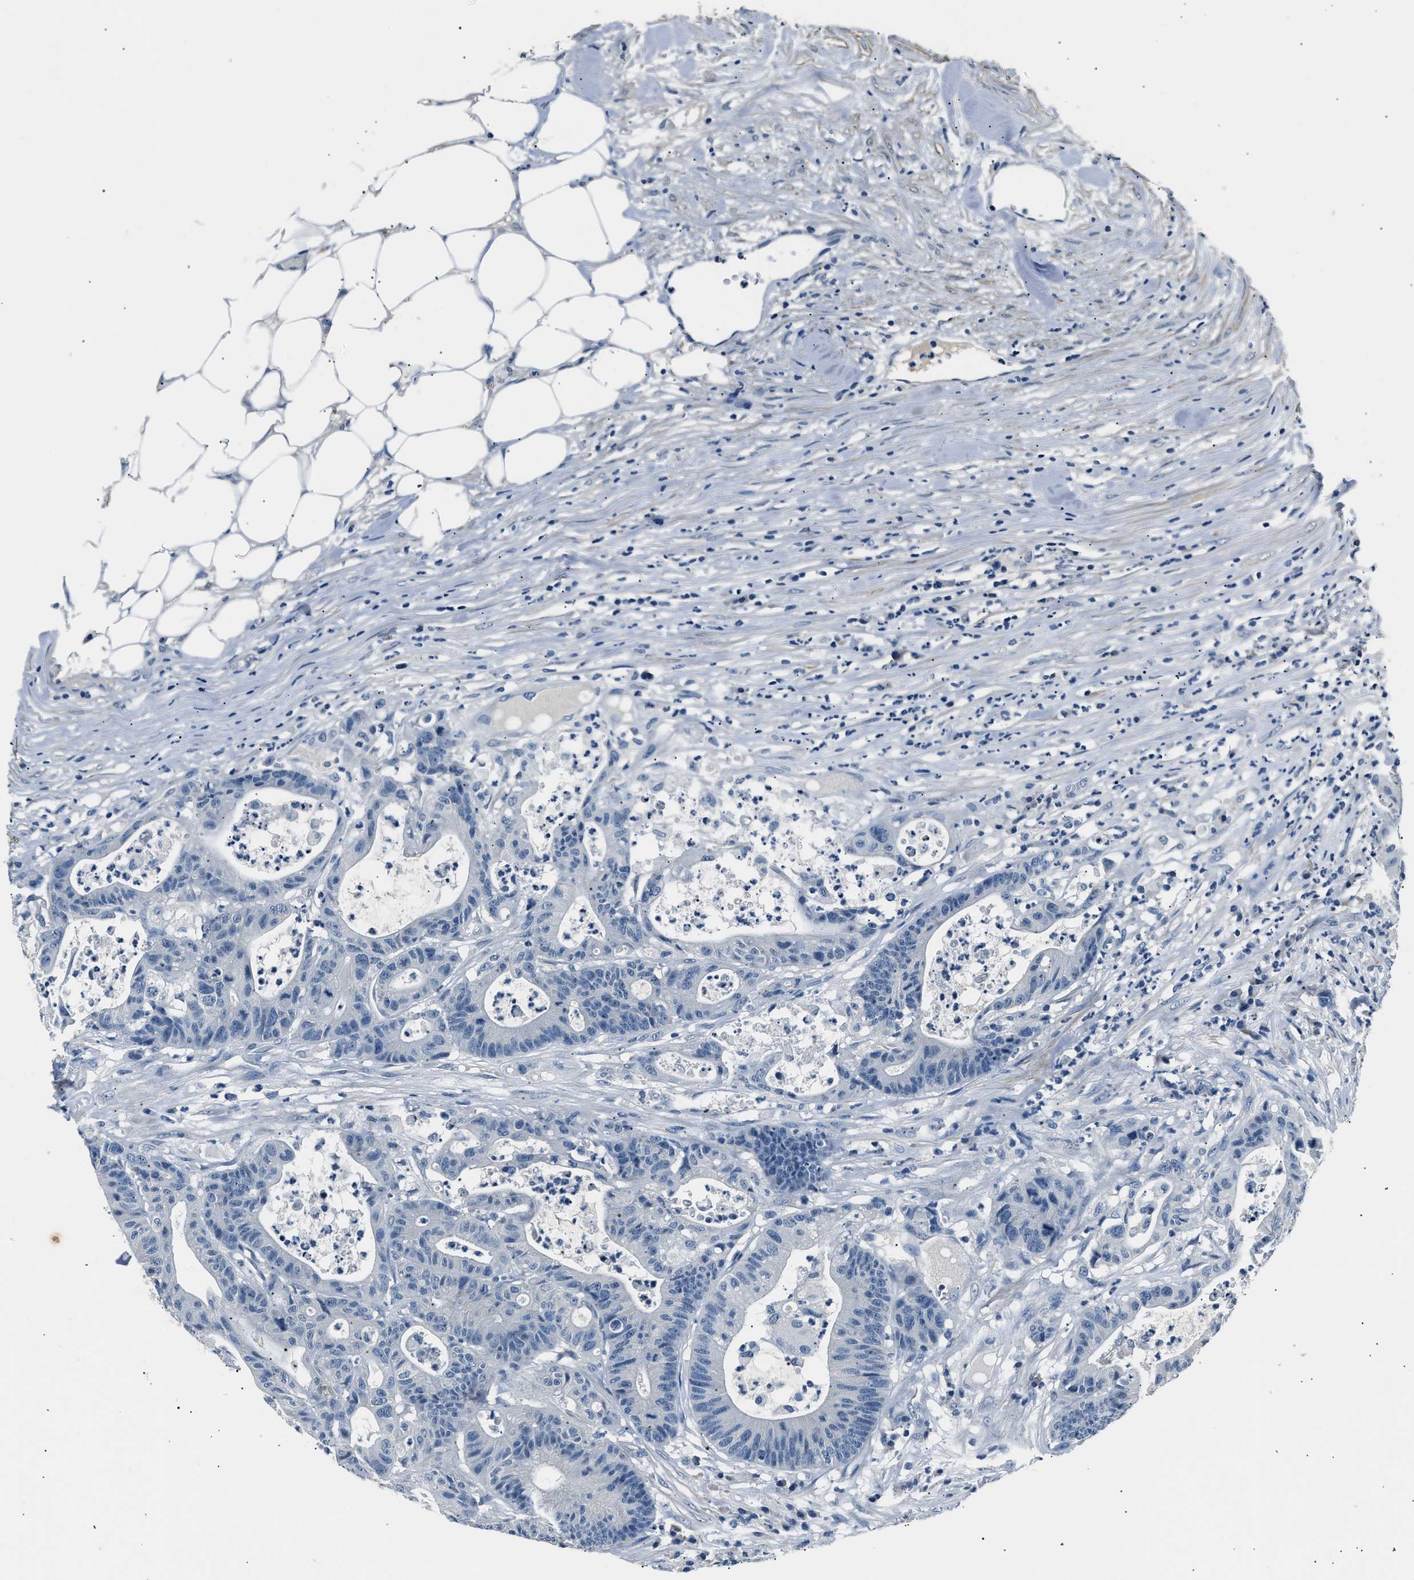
{"staining": {"intensity": "negative", "quantity": "none", "location": "none"}, "tissue": "colorectal cancer", "cell_type": "Tumor cells", "image_type": "cancer", "snomed": [{"axis": "morphology", "description": "Adenocarcinoma, NOS"}, {"axis": "topography", "description": "Colon"}], "caption": "DAB (3,3'-diaminobenzidine) immunohistochemical staining of human colorectal cancer (adenocarcinoma) exhibits no significant staining in tumor cells.", "gene": "INHA", "patient": {"sex": "female", "age": 84}}